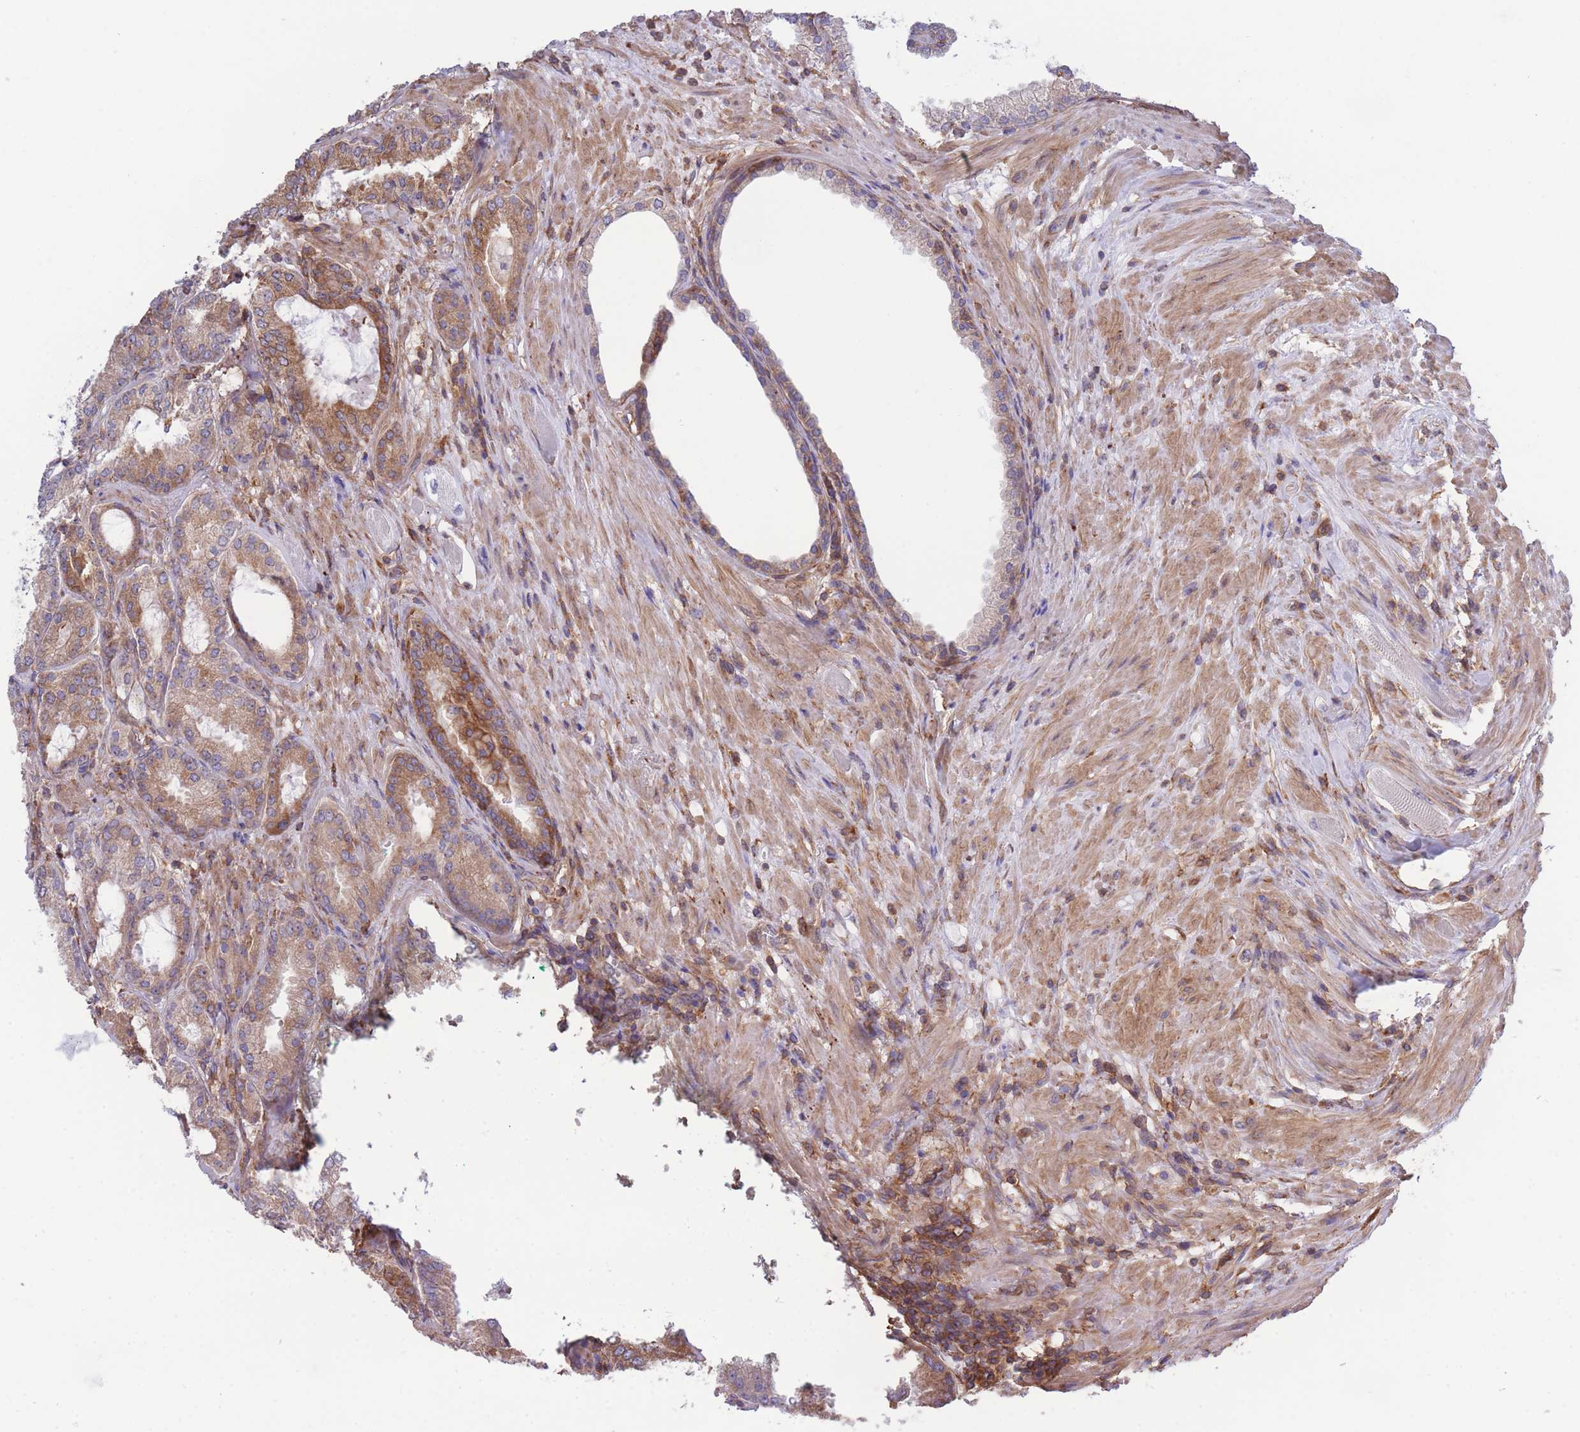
{"staining": {"intensity": "moderate", "quantity": ">75%", "location": "cytoplasmic/membranous"}, "tissue": "prostate cancer", "cell_type": "Tumor cells", "image_type": "cancer", "snomed": [{"axis": "morphology", "description": "Adenocarcinoma, High grade"}, {"axis": "topography", "description": "Prostate"}], "caption": "Prostate cancer (adenocarcinoma (high-grade)) stained with DAB (3,3'-diaminobenzidine) immunohistochemistry (IHC) reveals medium levels of moderate cytoplasmic/membranous positivity in approximately >75% of tumor cells.", "gene": "LRRN4CL", "patient": {"sex": "male", "age": 71}}